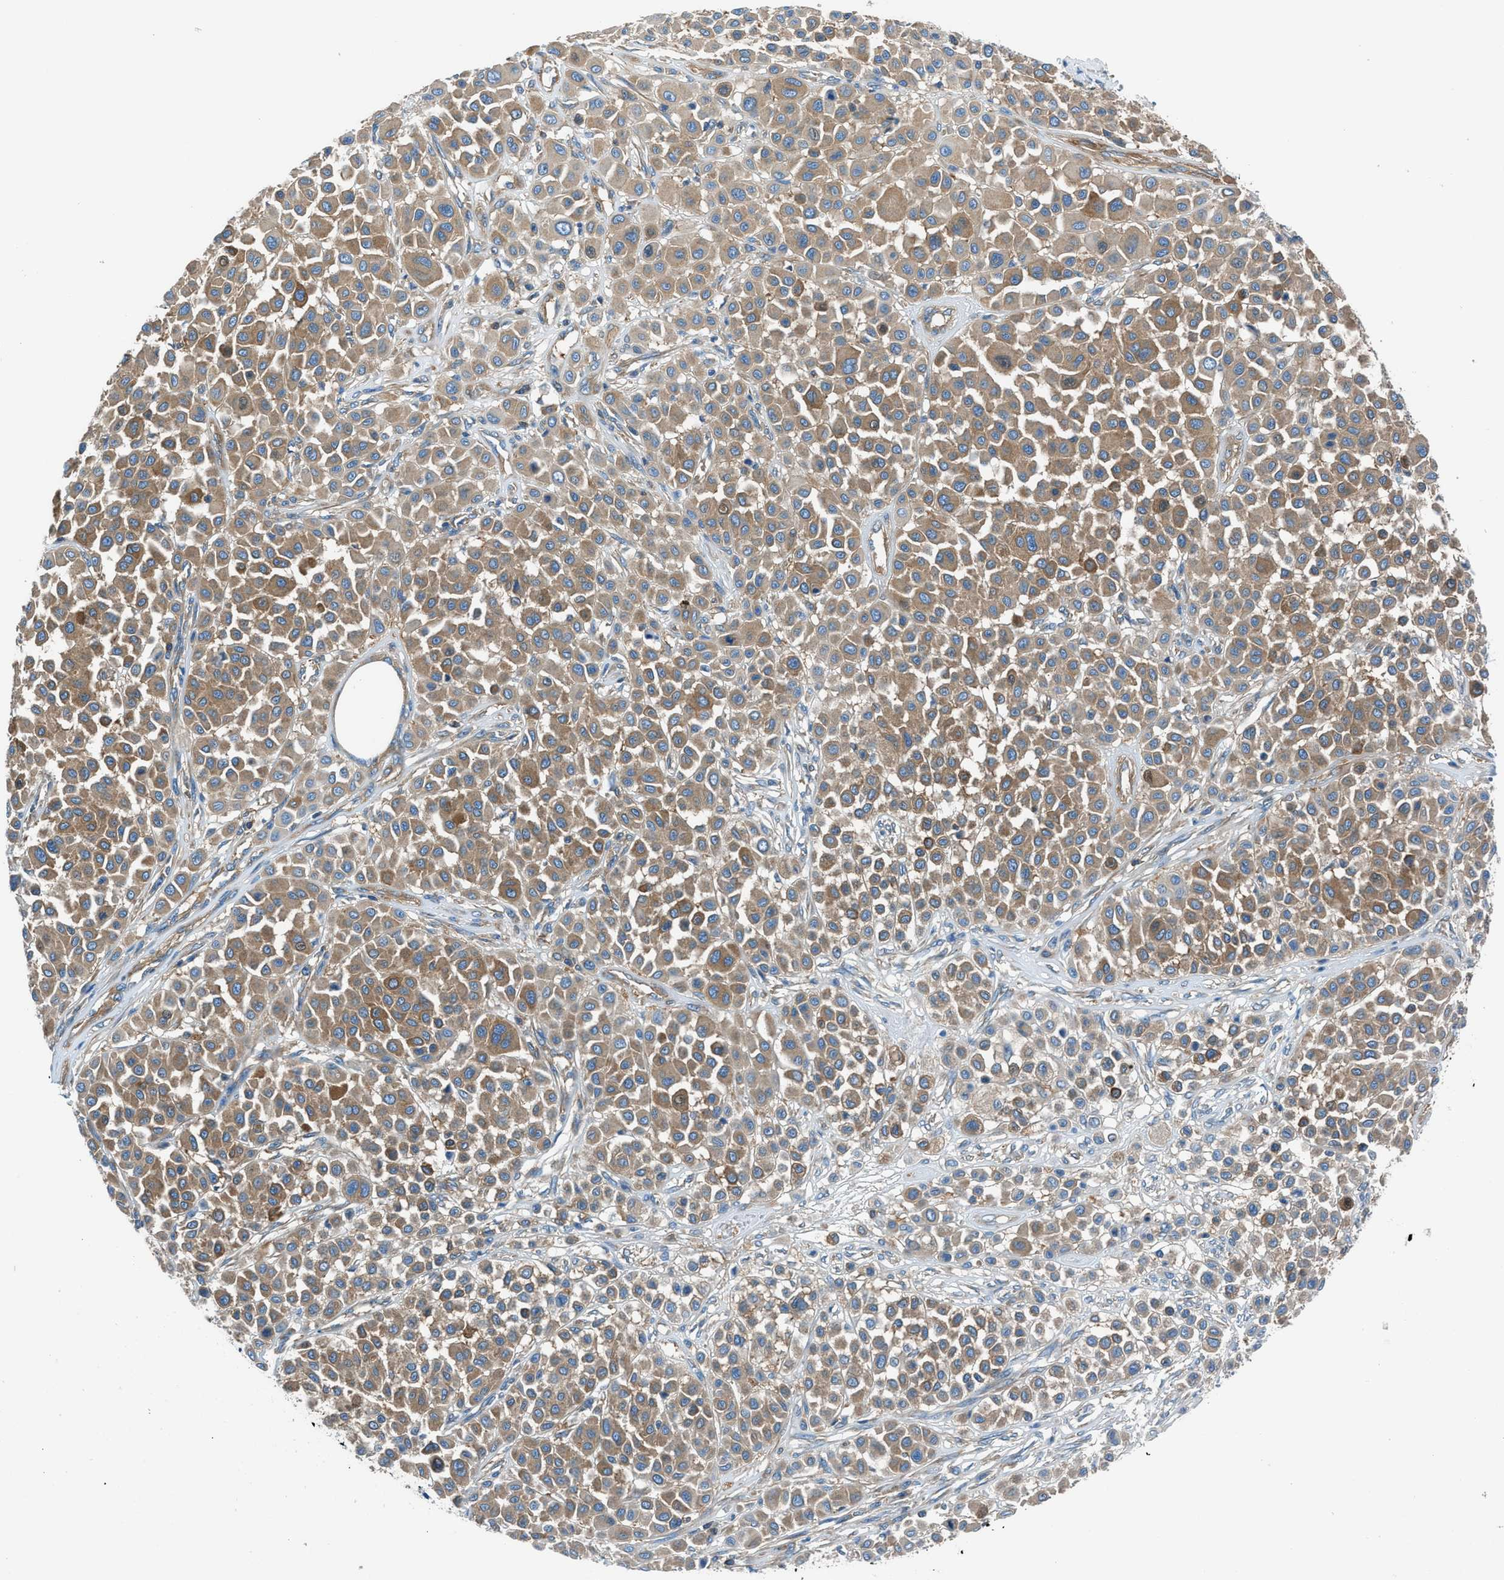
{"staining": {"intensity": "moderate", "quantity": ">75%", "location": "cytoplasmic/membranous"}, "tissue": "melanoma", "cell_type": "Tumor cells", "image_type": "cancer", "snomed": [{"axis": "morphology", "description": "Malignant melanoma, Metastatic site"}, {"axis": "topography", "description": "Soft tissue"}], "caption": "Immunohistochemistry (DAB) staining of human melanoma exhibits moderate cytoplasmic/membranous protein expression in approximately >75% of tumor cells.", "gene": "SARS1", "patient": {"sex": "male", "age": 41}}